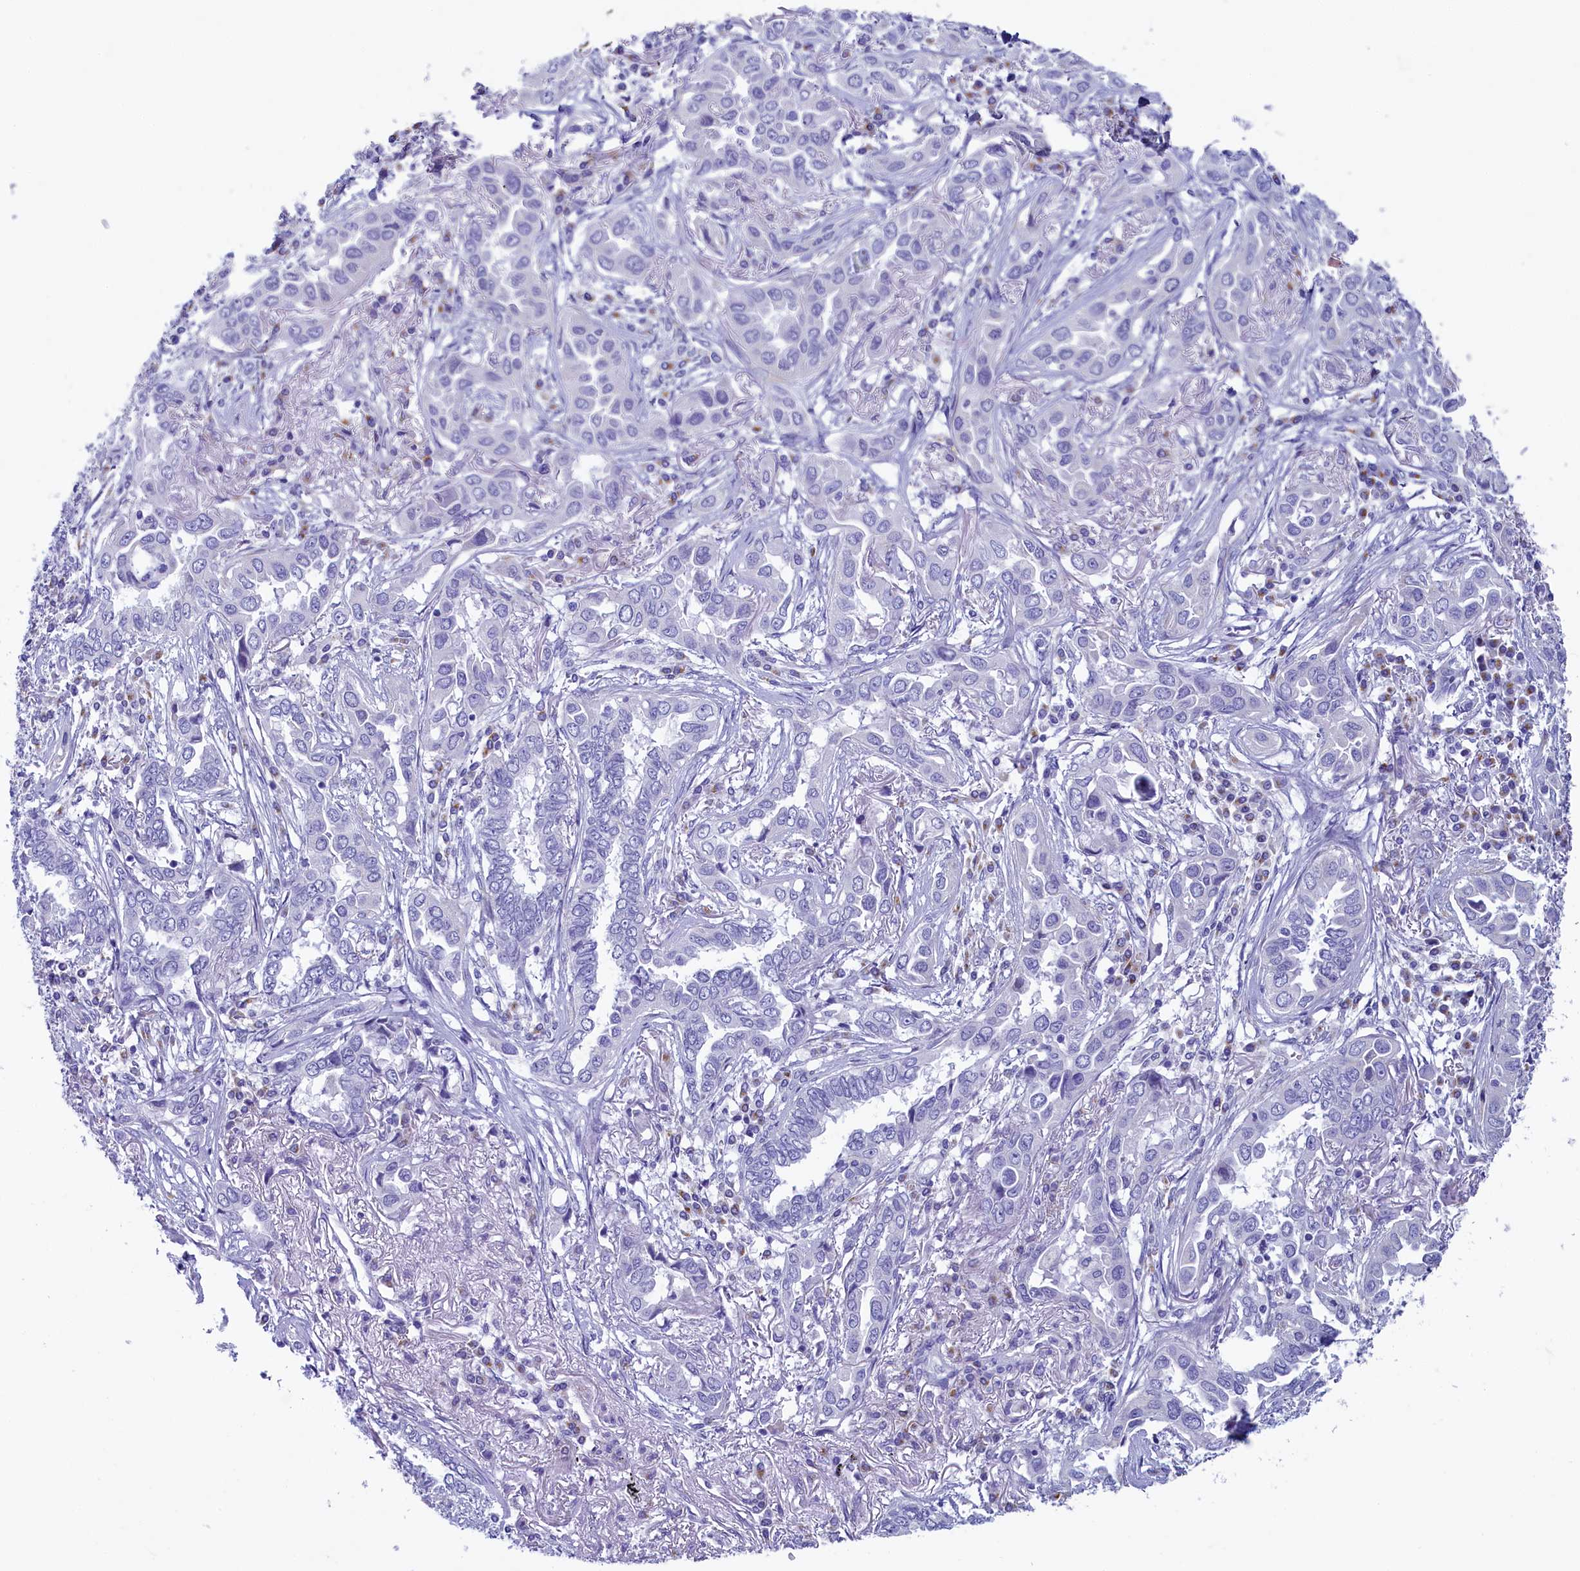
{"staining": {"intensity": "negative", "quantity": "none", "location": "none"}, "tissue": "lung cancer", "cell_type": "Tumor cells", "image_type": "cancer", "snomed": [{"axis": "morphology", "description": "Adenocarcinoma, NOS"}, {"axis": "topography", "description": "Lung"}], "caption": "IHC photomicrograph of neoplastic tissue: lung adenocarcinoma stained with DAB demonstrates no significant protein positivity in tumor cells.", "gene": "SKA3", "patient": {"sex": "female", "age": 76}}